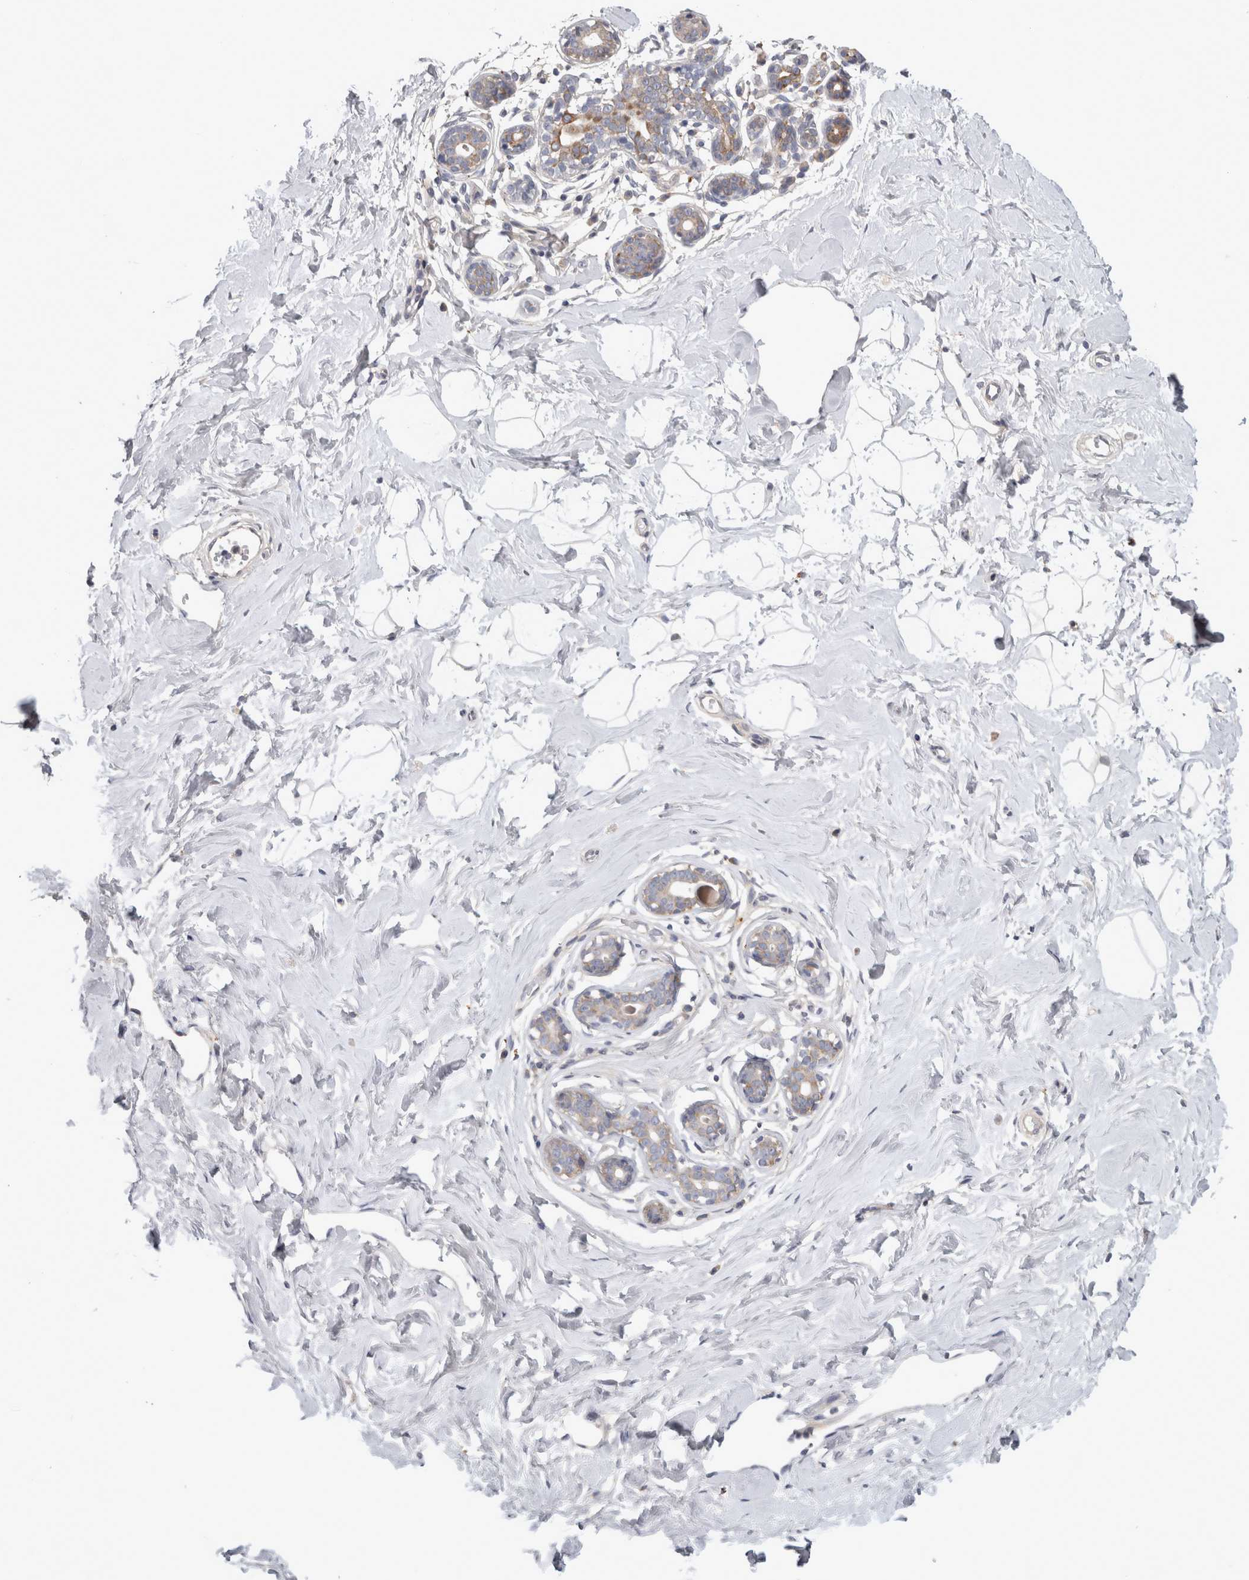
{"staining": {"intensity": "negative", "quantity": "none", "location": "none"}, "tissue": "breast", "cell_type": "Adipocytes", "image_type": "normal", "snomed": [{"axis": "morphology", "description": "Normal tissue, NOS"}, {"axis": "morphology", "description": "Adenoma, NOS"}, {"axis": "topography", "description": "Breast"}], "caption": "Photomicrograph shows no protein staining in adipocytes of unremarkable breast. (Stains: DAB (3,3'-diaminobenzidine) IHC with hematoxylin counter stain, Microscopy: brightfield microscopy at high magnification).", "gene": "ATXN2", "patient": {"sex": "female", "age": 23}}